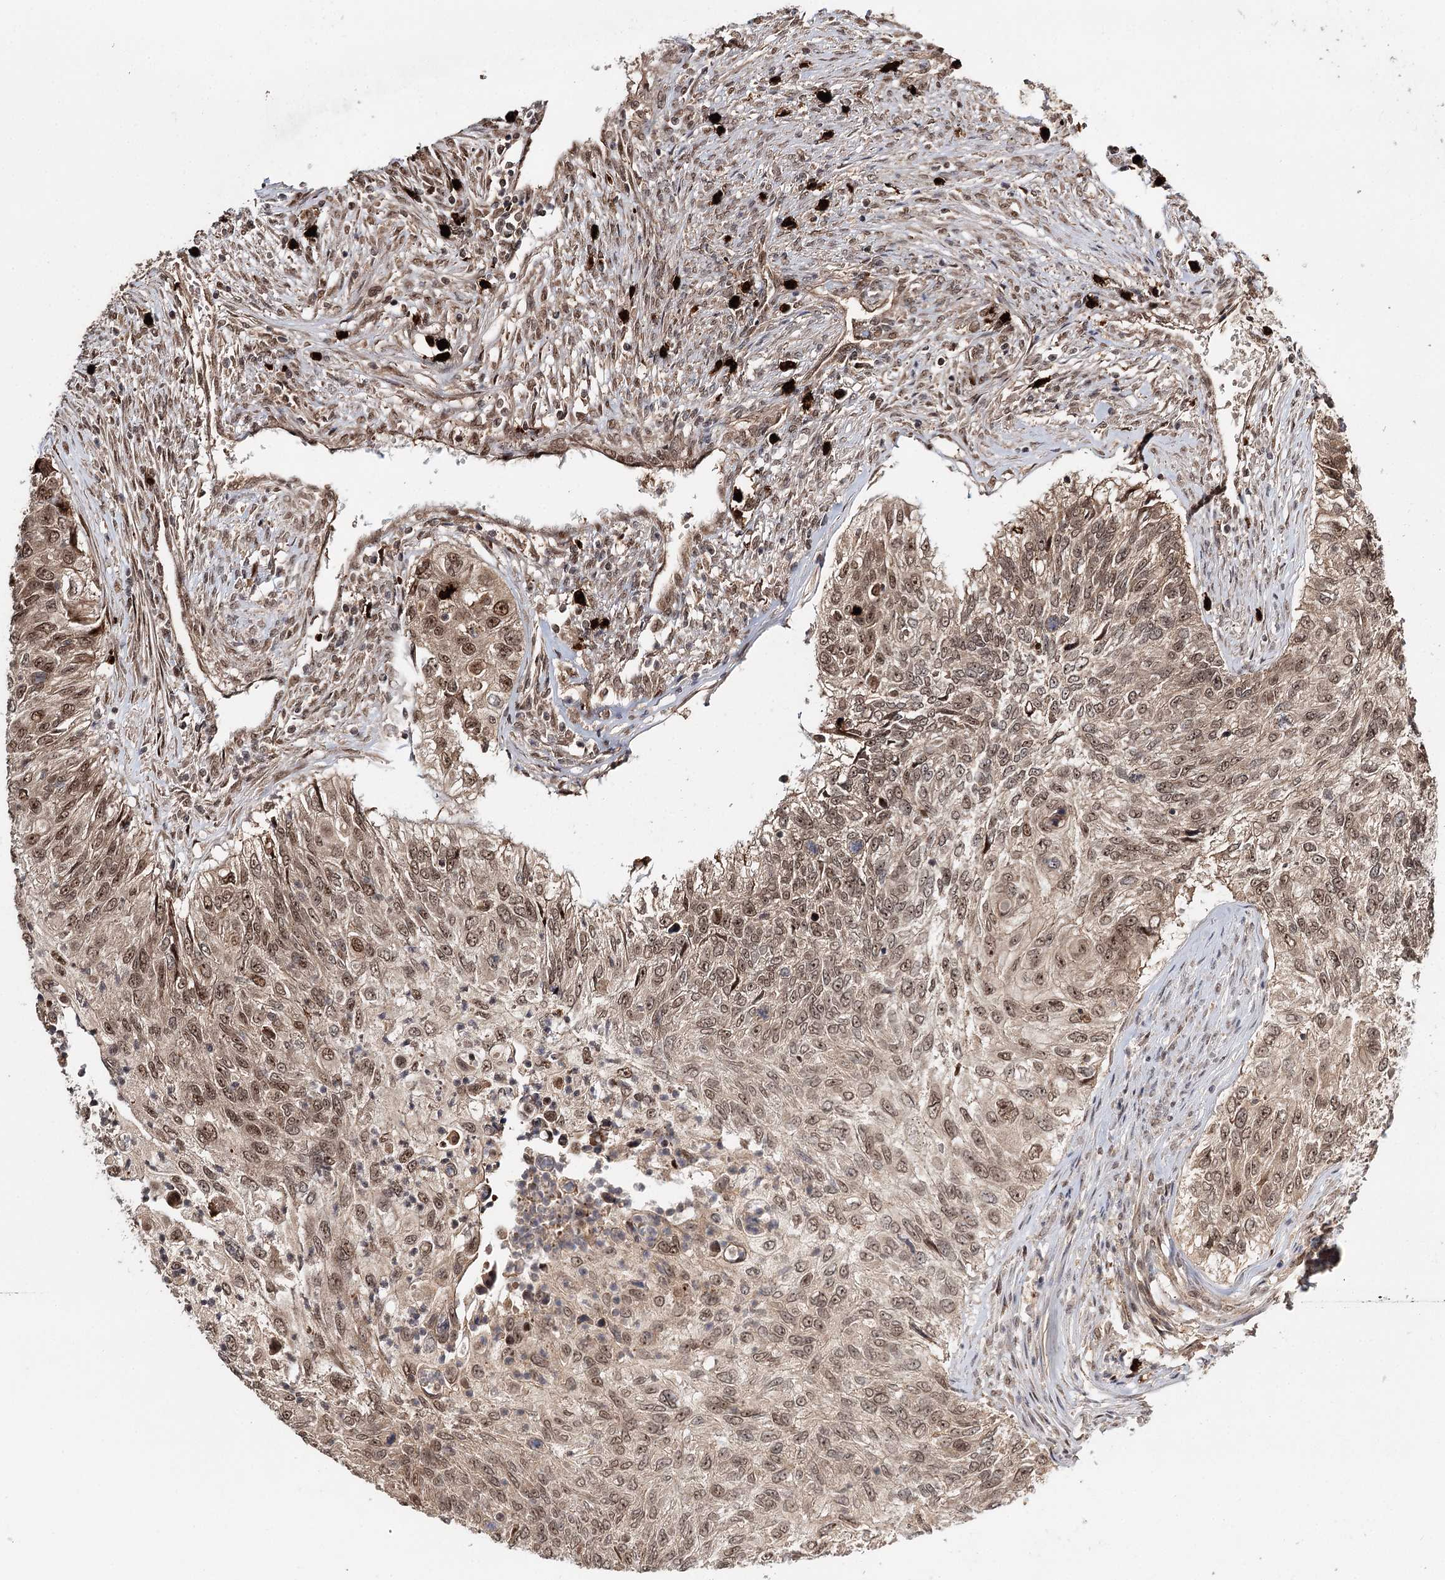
{"staining": {"intensity": "weak", "quantity": ">75%", "location": "nuclear"}, "tissue": "urothelial cancer", "cell_type": "Tumor cells", "image_type": "cancer", "snomed": [{"axis": "morphology", "description": "Urothelial carcinoma, High grade"}, {"axis": "topography", "description": "Urinary bladder"}], "caption": "Immunohistochemical staining of human urothelial cancer reveals low levels of weak nuclear staining in about >75% of tumor cells.", "gene": "N6AMT1", "patient": {"sex": "female", "age": 60}}